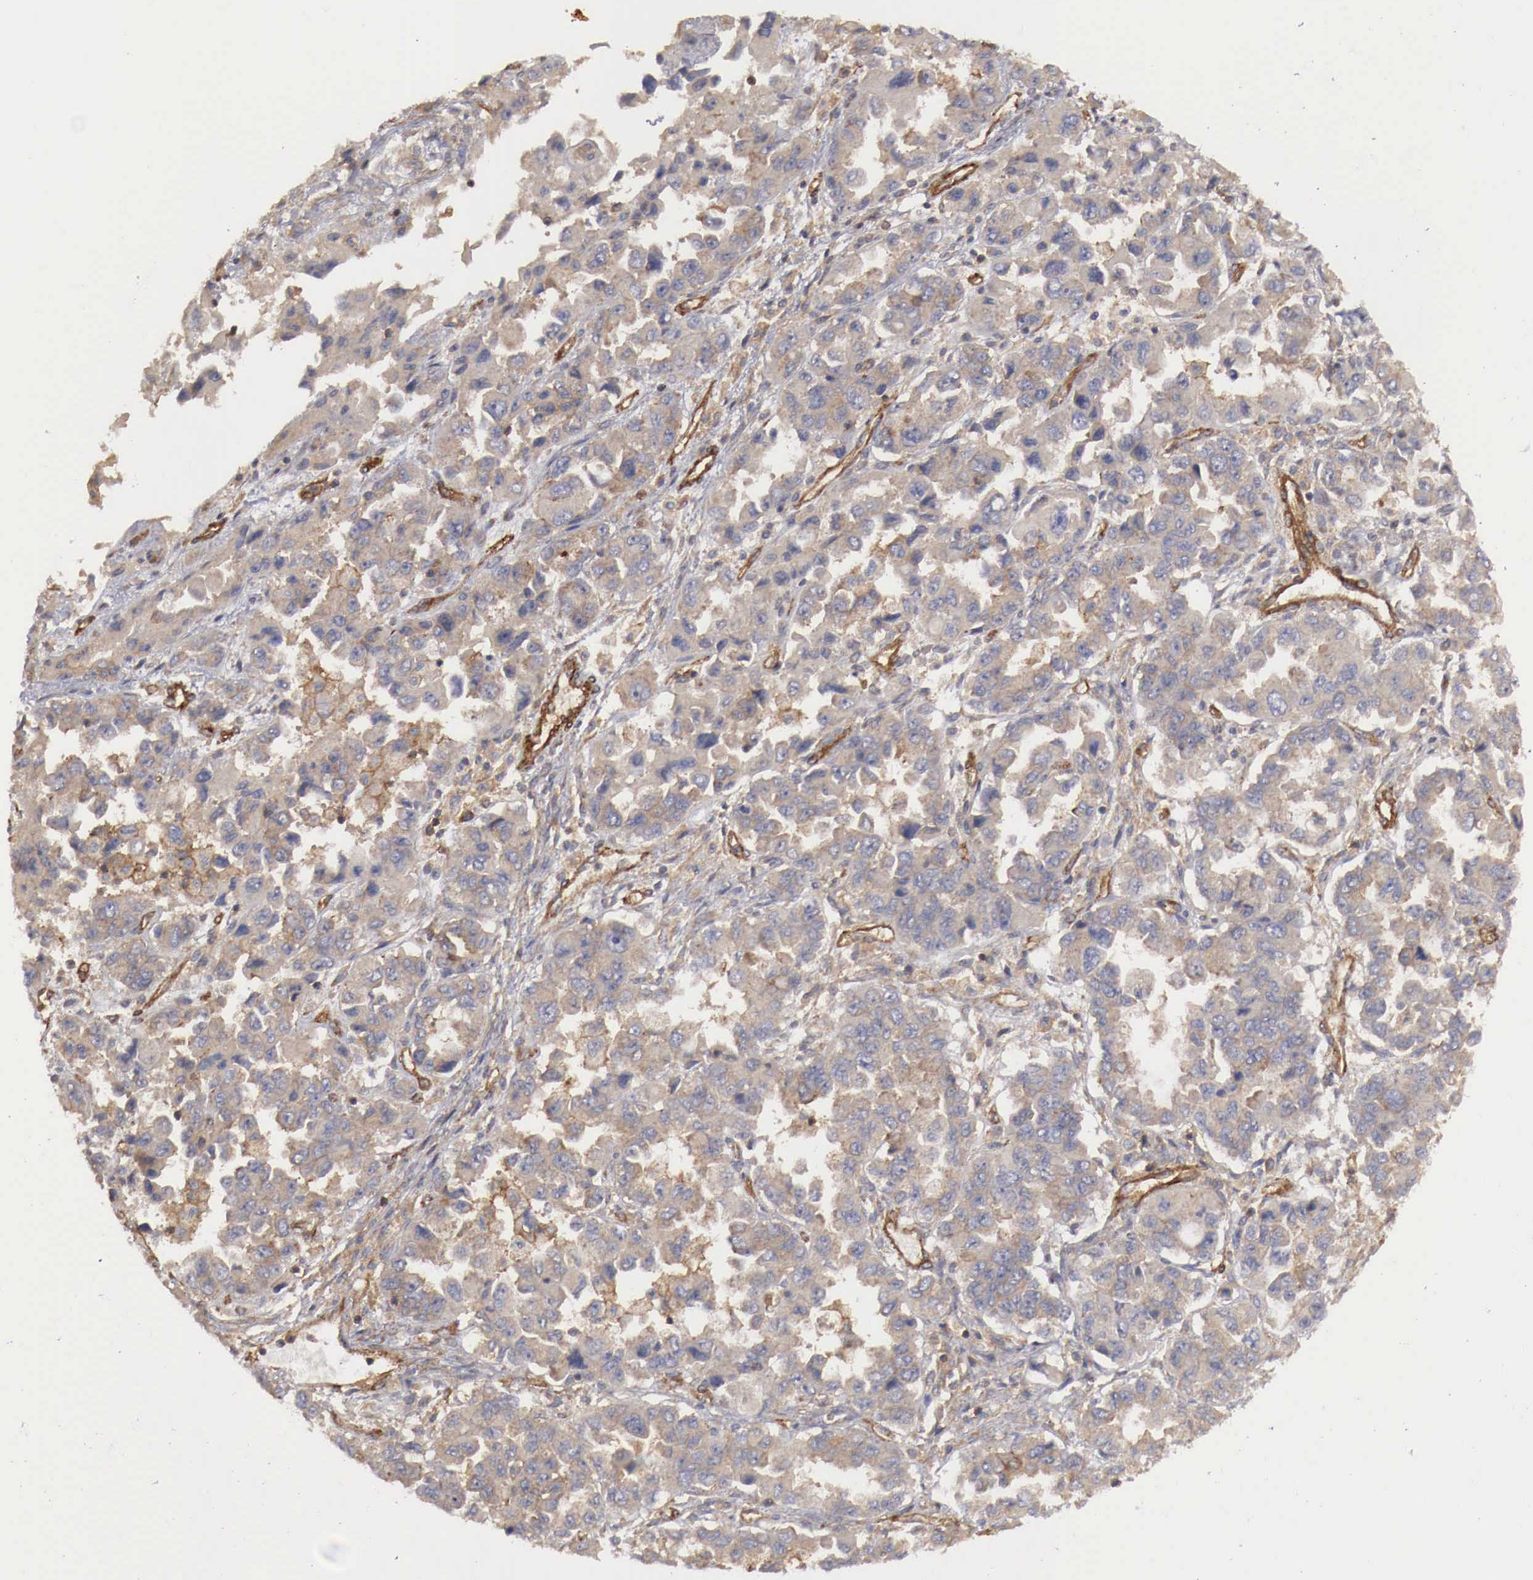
{"staining": {"intensity": "moderate", "quantity": ">75%", "location": "cytoplasmic/membranous"}, "tissue": "ovarian cancer", "cell_type": "Tumor cells", "image_type": "cancer", "snomed": [{"axis": "morphology", "description": "Cystadenocarcinoma, serous, NOS"}, {"axis": "topography", "description": "Ovary"}], "caption": "Protein staining shows moderate cytoplasmic/membranous positivity in about >75% of tumor cells in ovarian cancer (serous cystadenocarcinoma).", "gene": "ARMCX4", "patient": {"sex": "female", "age": 84}}